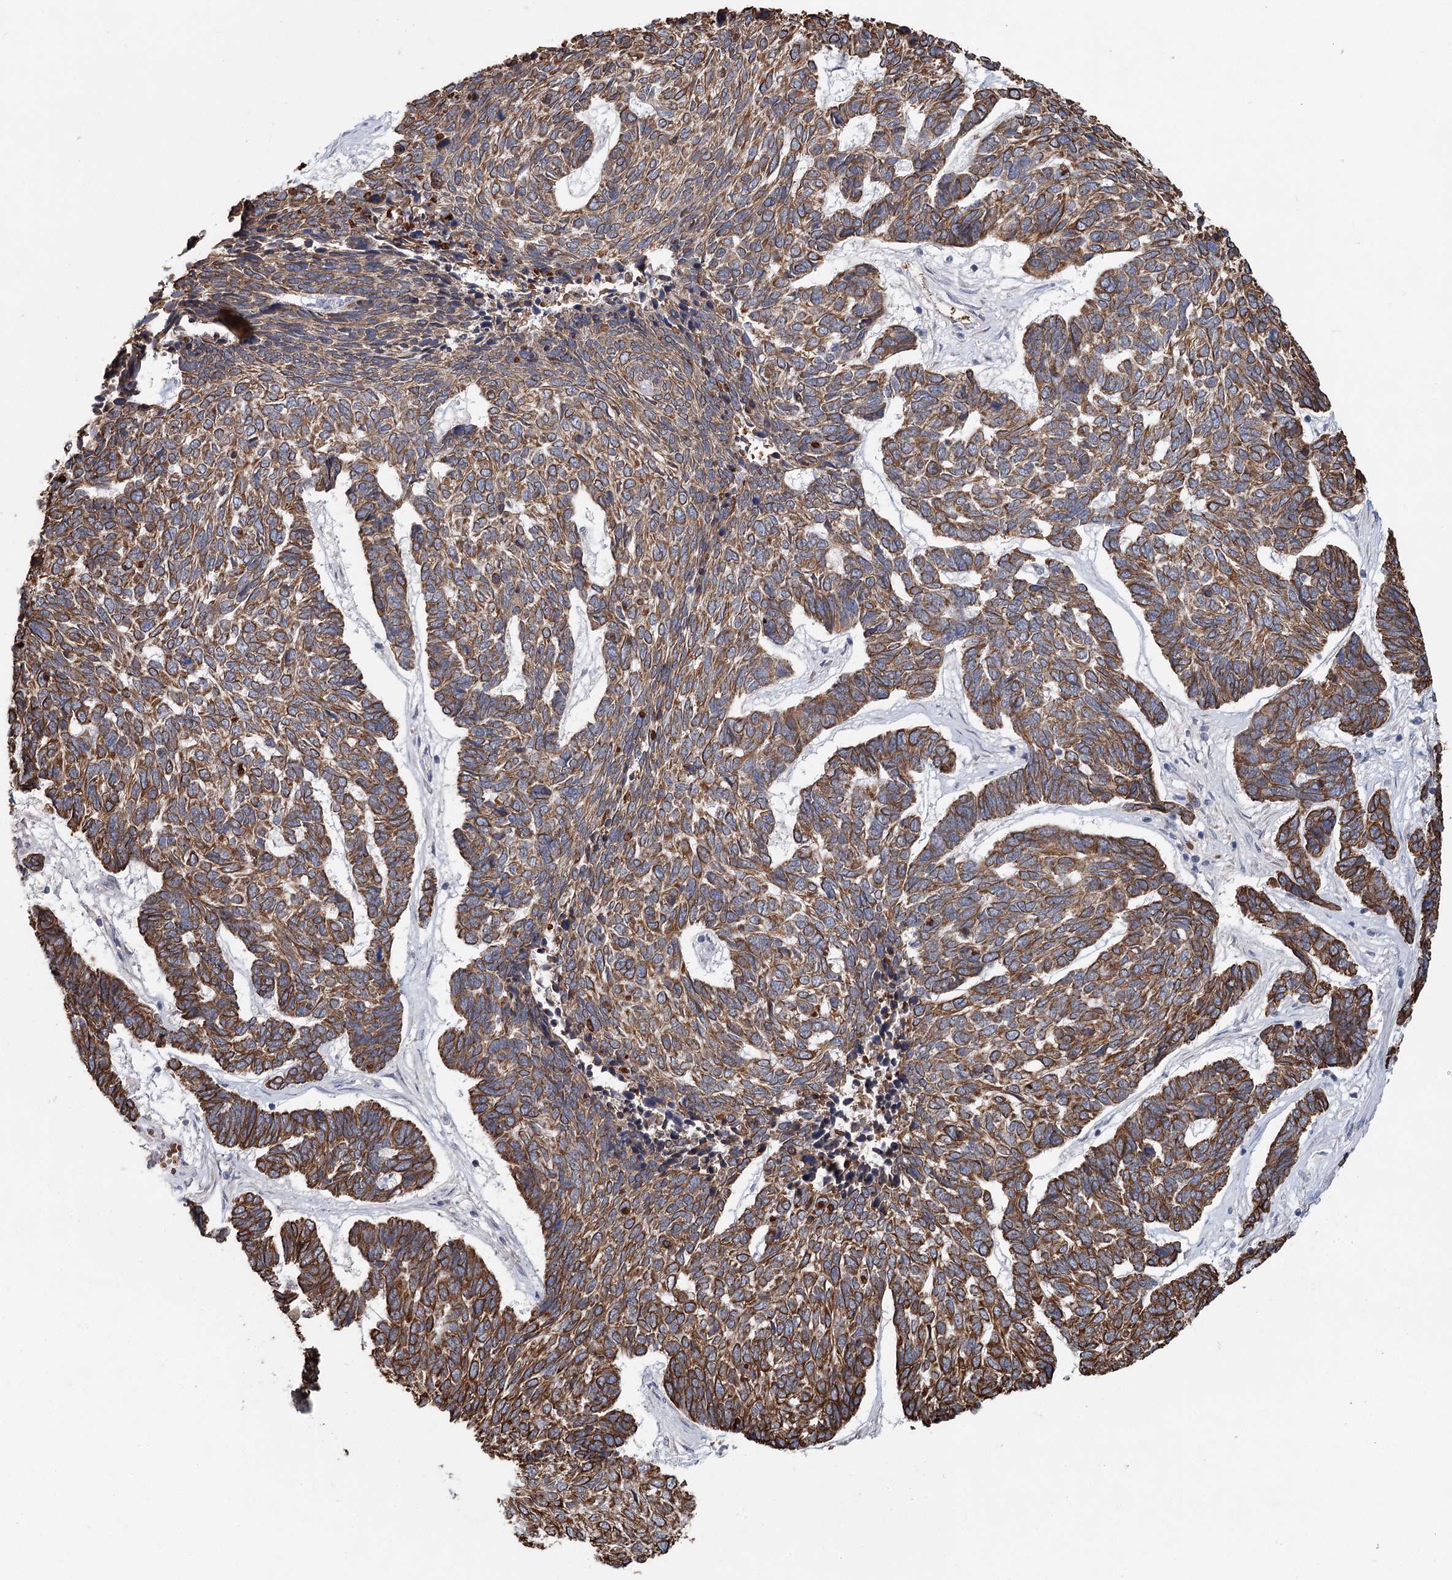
{"staining": {"intensity": "strong", "quantity": ">75%", "location": "cytoplasmic/membranous"}, "tissue": "skin cancer", "cell_type": "Tumor cells", "image_type": "cancer", "snomed": [{"axis": "morphology", "description": "Basal cell carcinoma"}, {"axis": "topography", "description": "Skin"}], "caption": "Strong cytoplasmic/membranous staining is identified in approximately >75% of tumor cells in skin cancer. Using DAB (3,3'-diaminobenzidine) (brown) and hematoxylin (blue) stains, captured at high magnification using brightfield microscopy.", "gene": "FBXO7", "patient": {"sex": "female", "age": 65}}